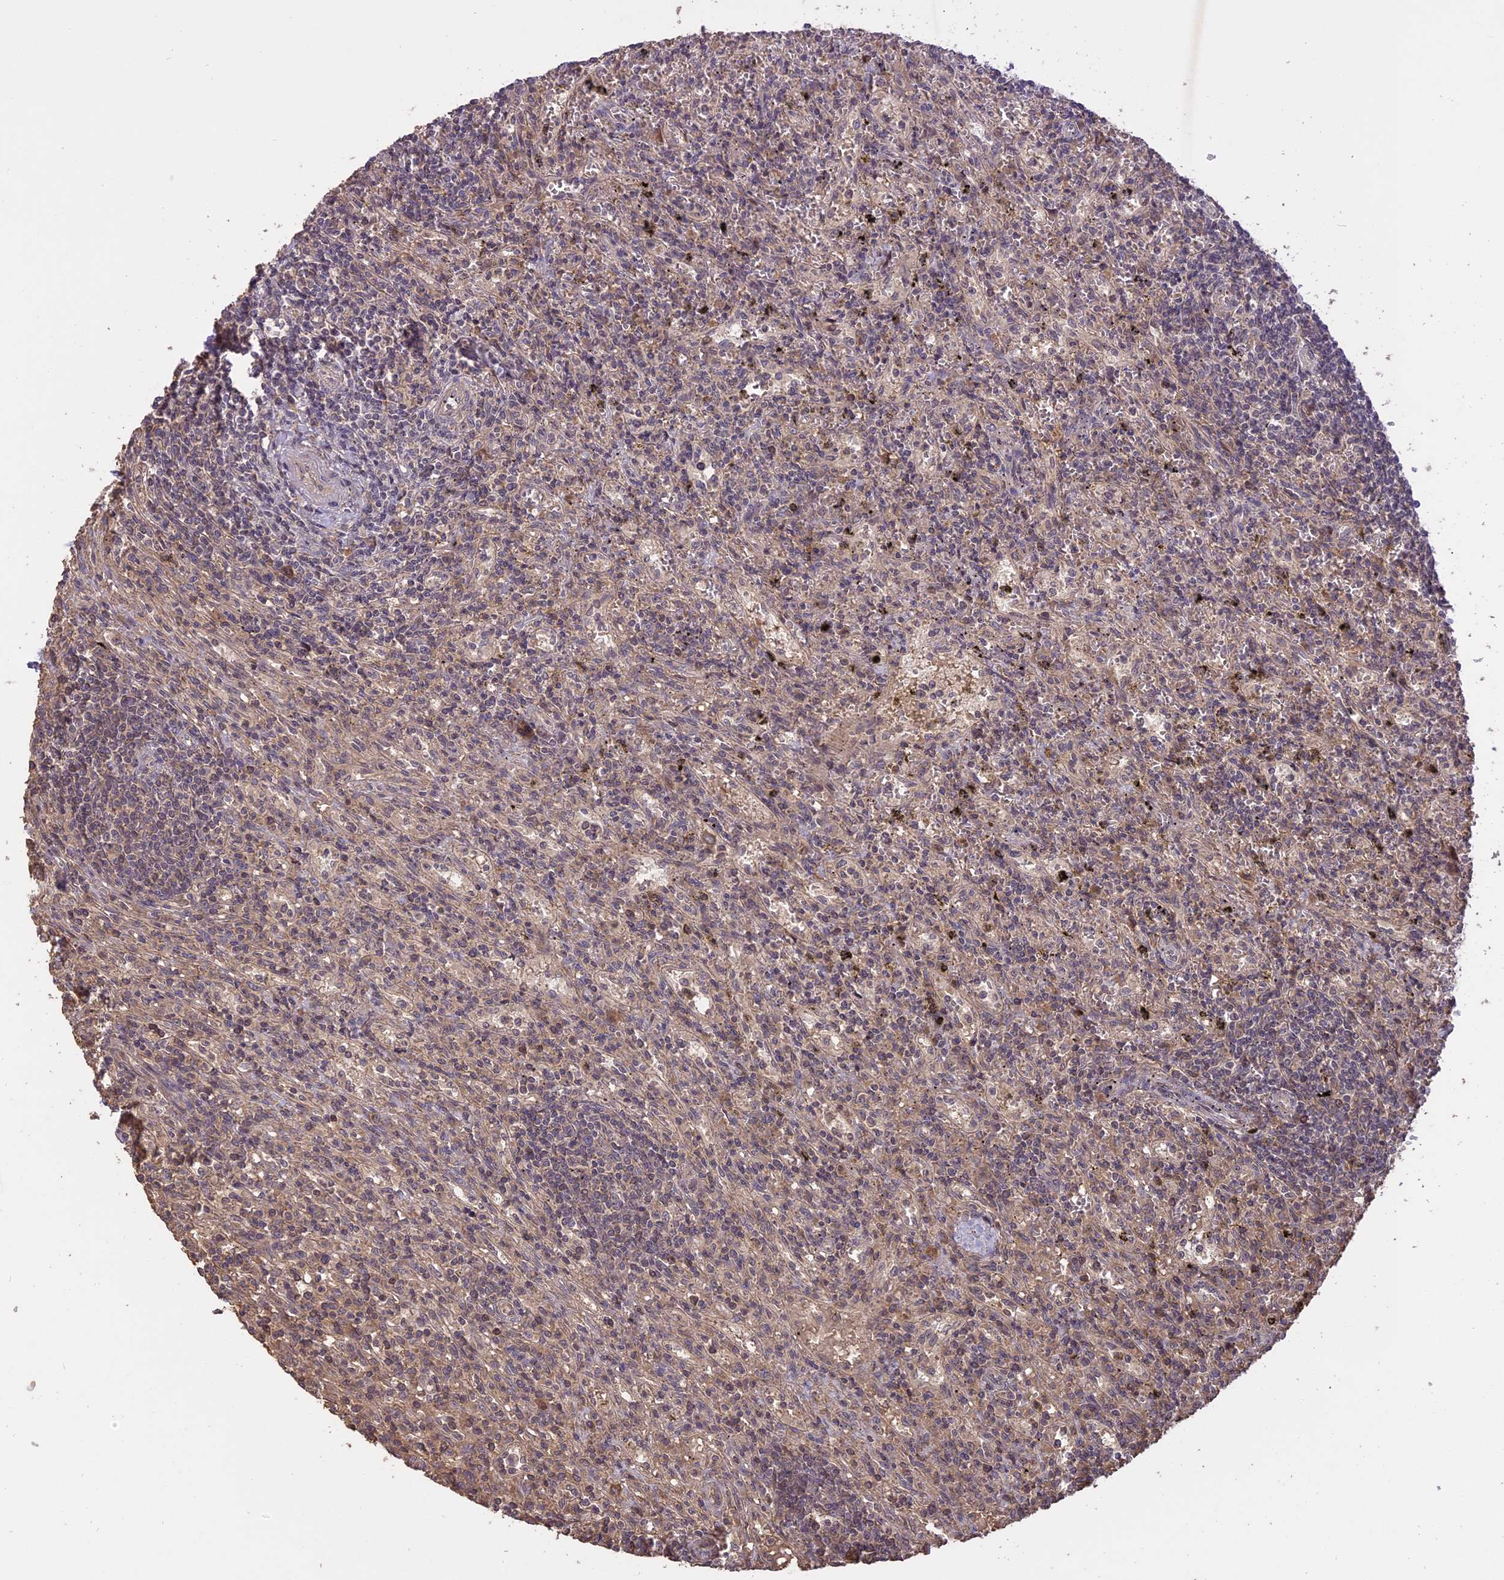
{"staining": {"intensity": "negative", "quantity": "none", "location": "none"}, "tissue": "lymphoma", "cell_type": "Tumor cells", "image_type": "cancer", "snomed": [{"axis": "morphology", "description": "Malignant lymphoma, non-Hodgkin's type, Low grade"}, {"axis": "topography", "description": "Spleen"}], "caption": "The histopathology image displays no staining of tumor cells in low-grade malignant lymphoma, non-Hodgkin's type.", "gene": "TIGD7", "patient": {"sex": "male", "age": 76}}